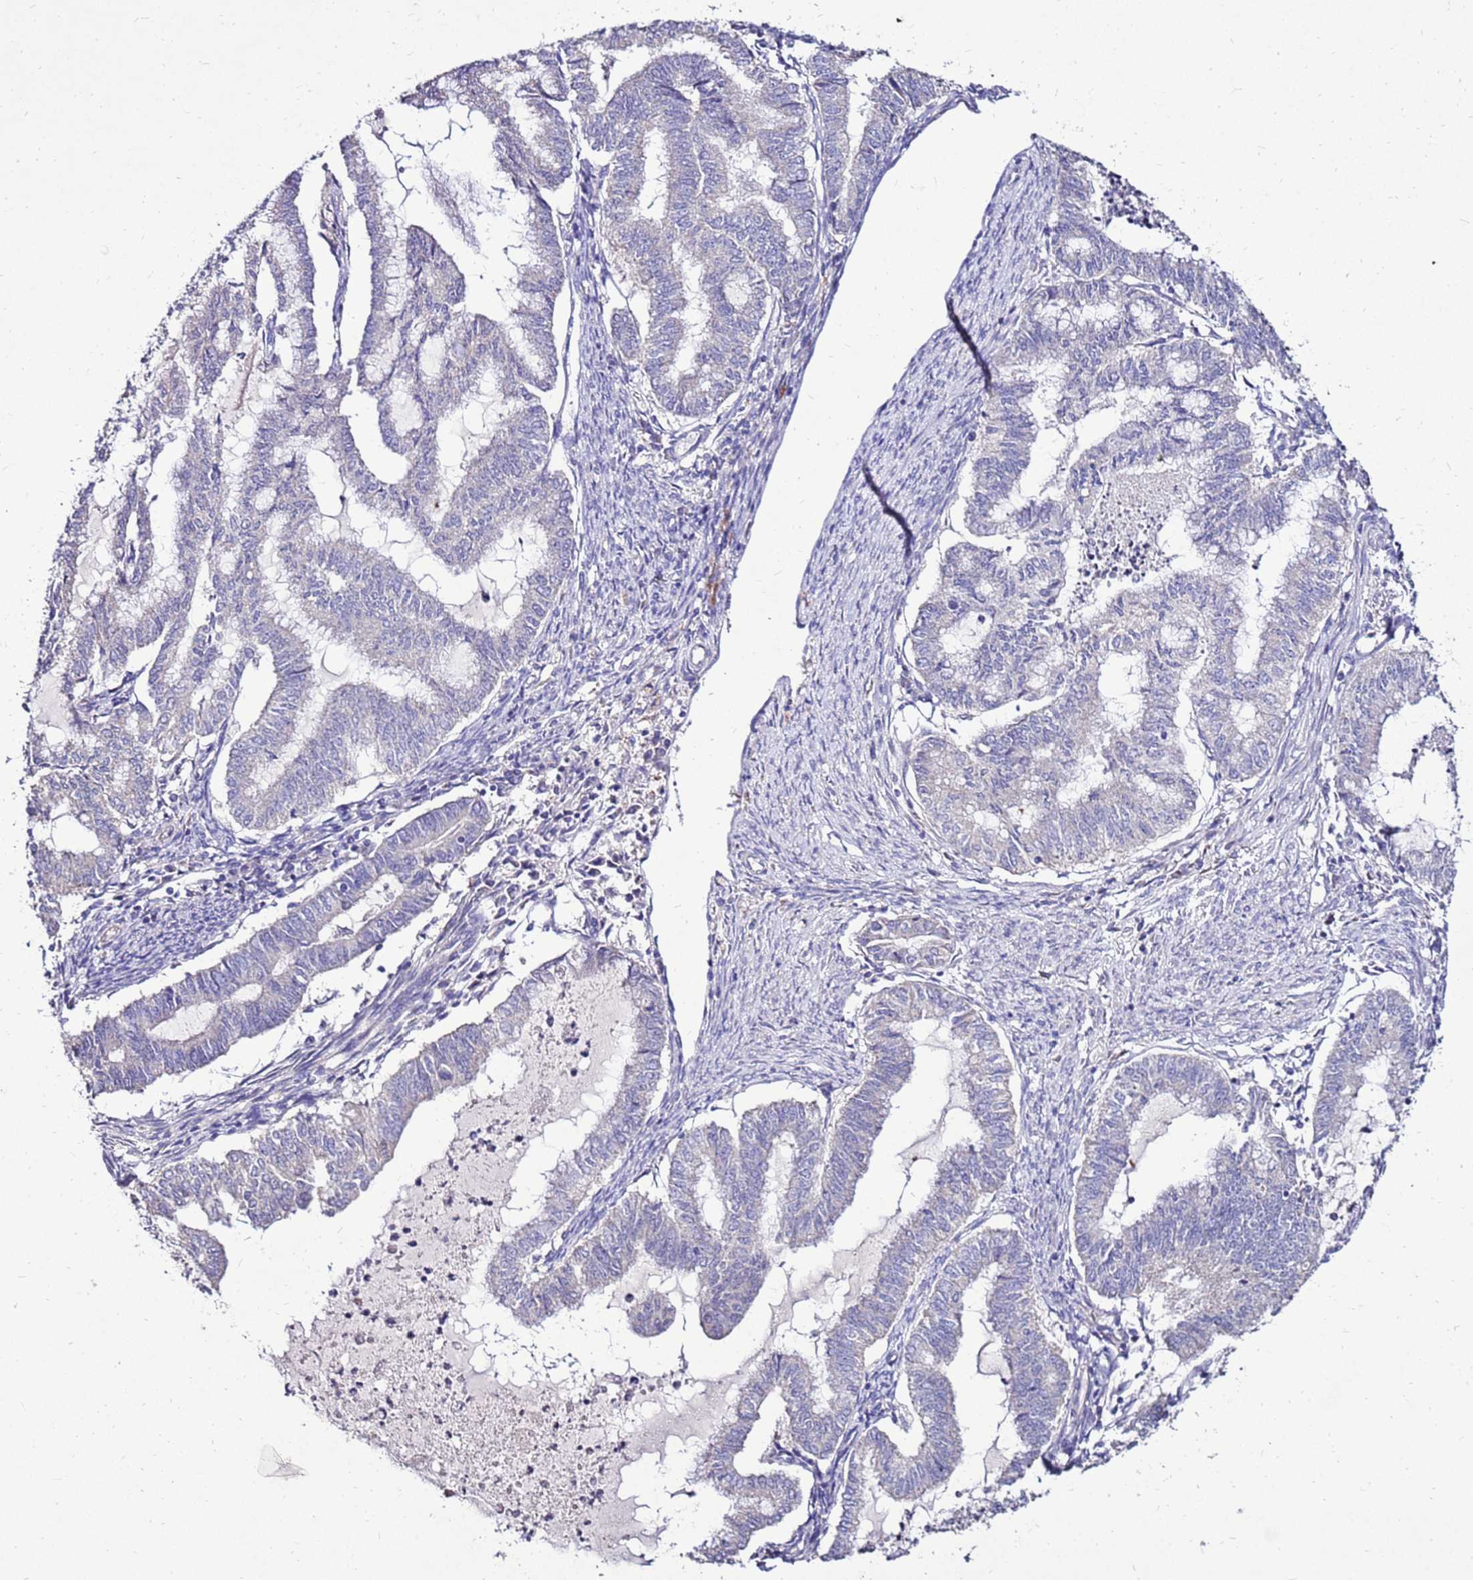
{"staining": {"intensity": "negative", "quantity": "none", "location": "none"}, "tissue": "endometrial cancer", "cell_type": "Tumor cells", "image_type": "cancer", "snomed": [{"axis": "morphology", "description": "Adenocarcinoma, NOS"}, {"axis": "topography", "description": "Endometrium"}], "caption": "IHC photomicrograph of neoplastic tissue: human endometrial cancer stained with DAB (3,3'-diaminobenzidine) displays no significant protein staining in tumor cells.", "gene": "TMEM106C", "patient": {"sex": "female", "age": 79}}